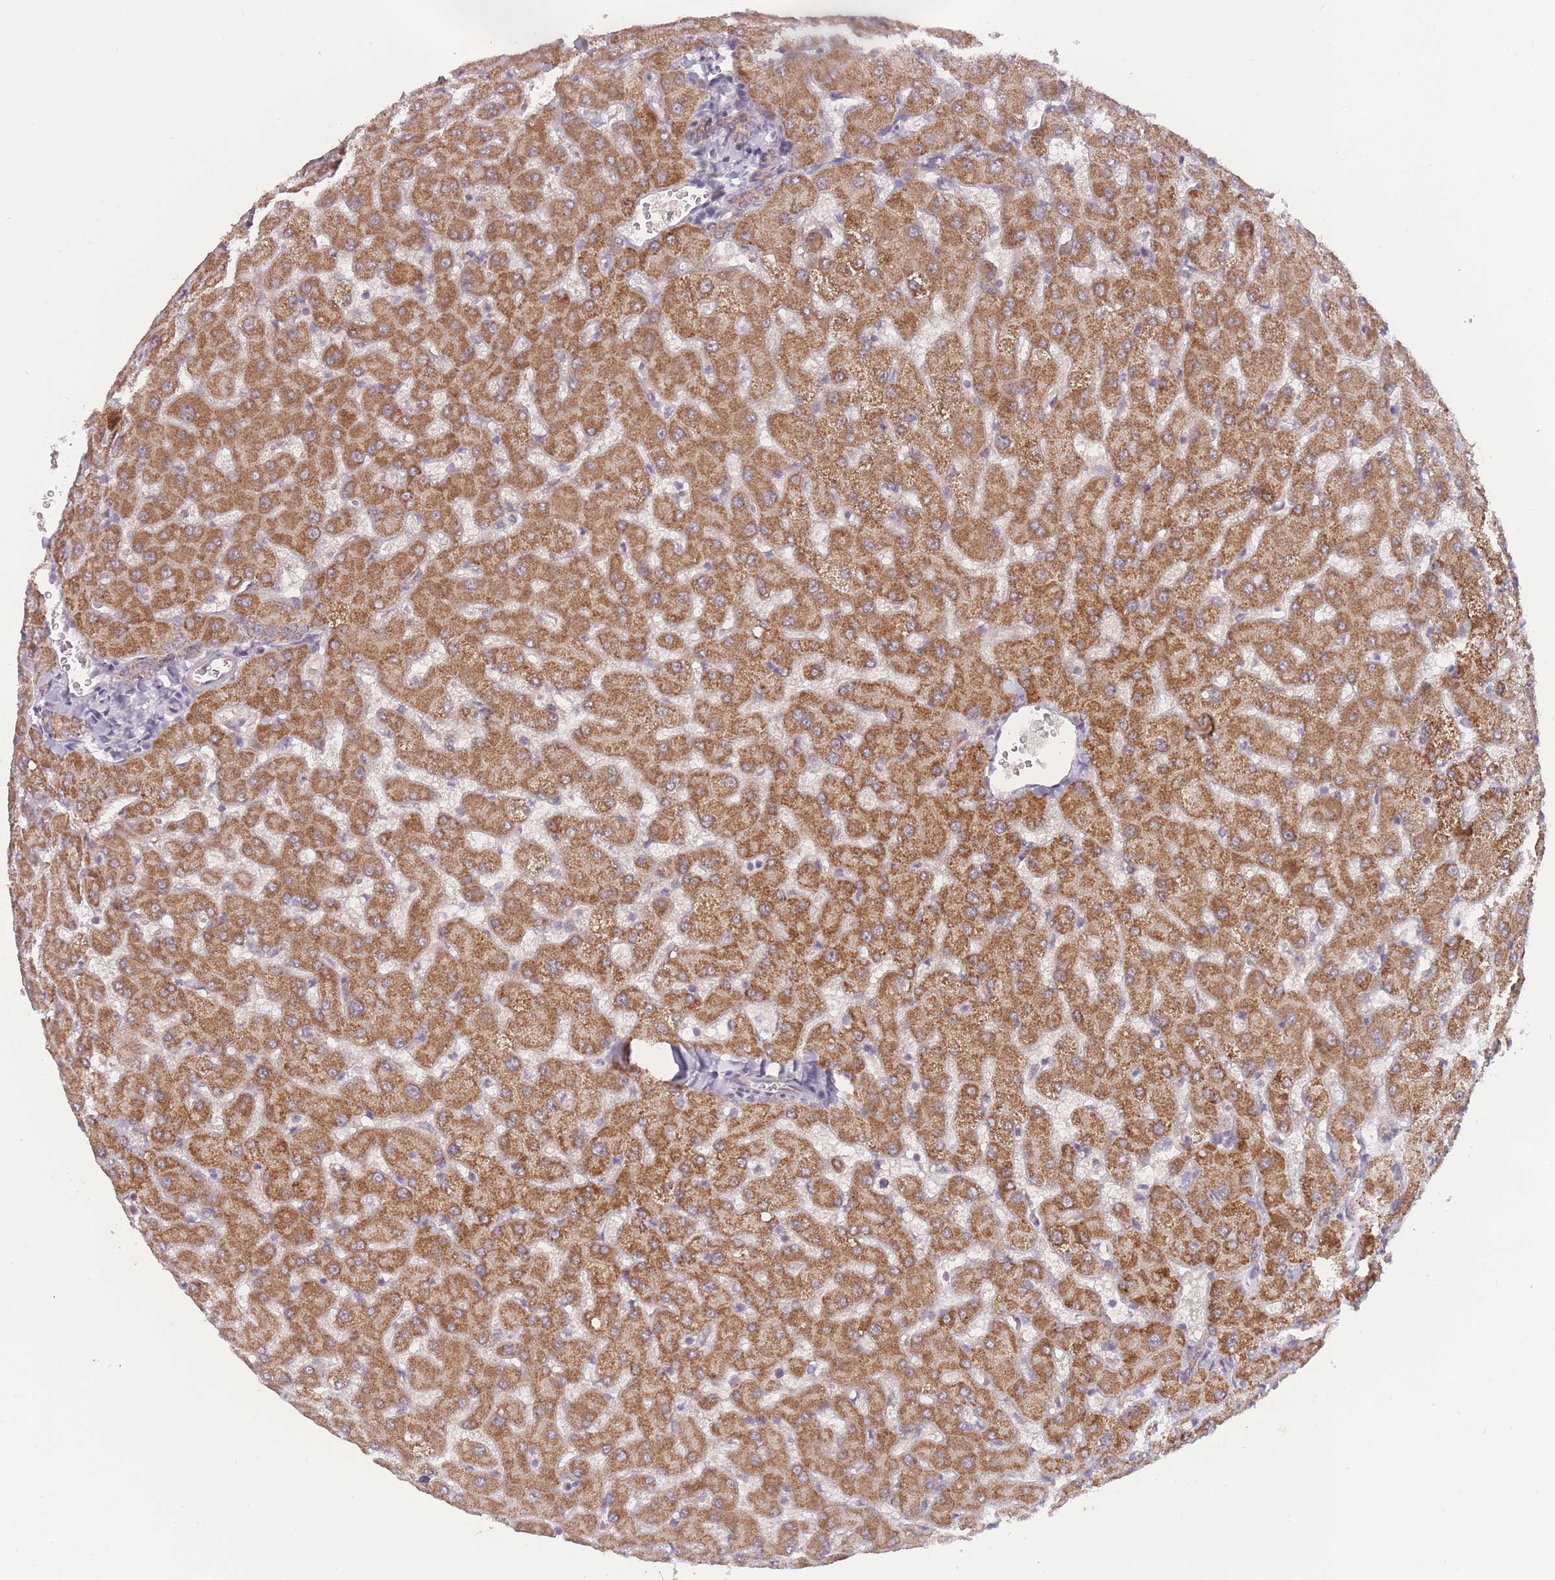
{"staining": {"intensity": "negative", "quantity": "none", "location": "none"}, "tissue": "liver", "cell_type": "Cholangiocytes", "image_type": "normal", "snomed": [{"axis": "morphology", "description": "Normal tissue, NOS"}, {"axis": "topography", "description": "Liver"}], "caption": "Micrograph shows no significant protein positivity in cholangiocytes of benign liver. Nuclei are stained in blue.", "gene": "MCIDAS", "patient": {"sex": "female", "age": 63}}